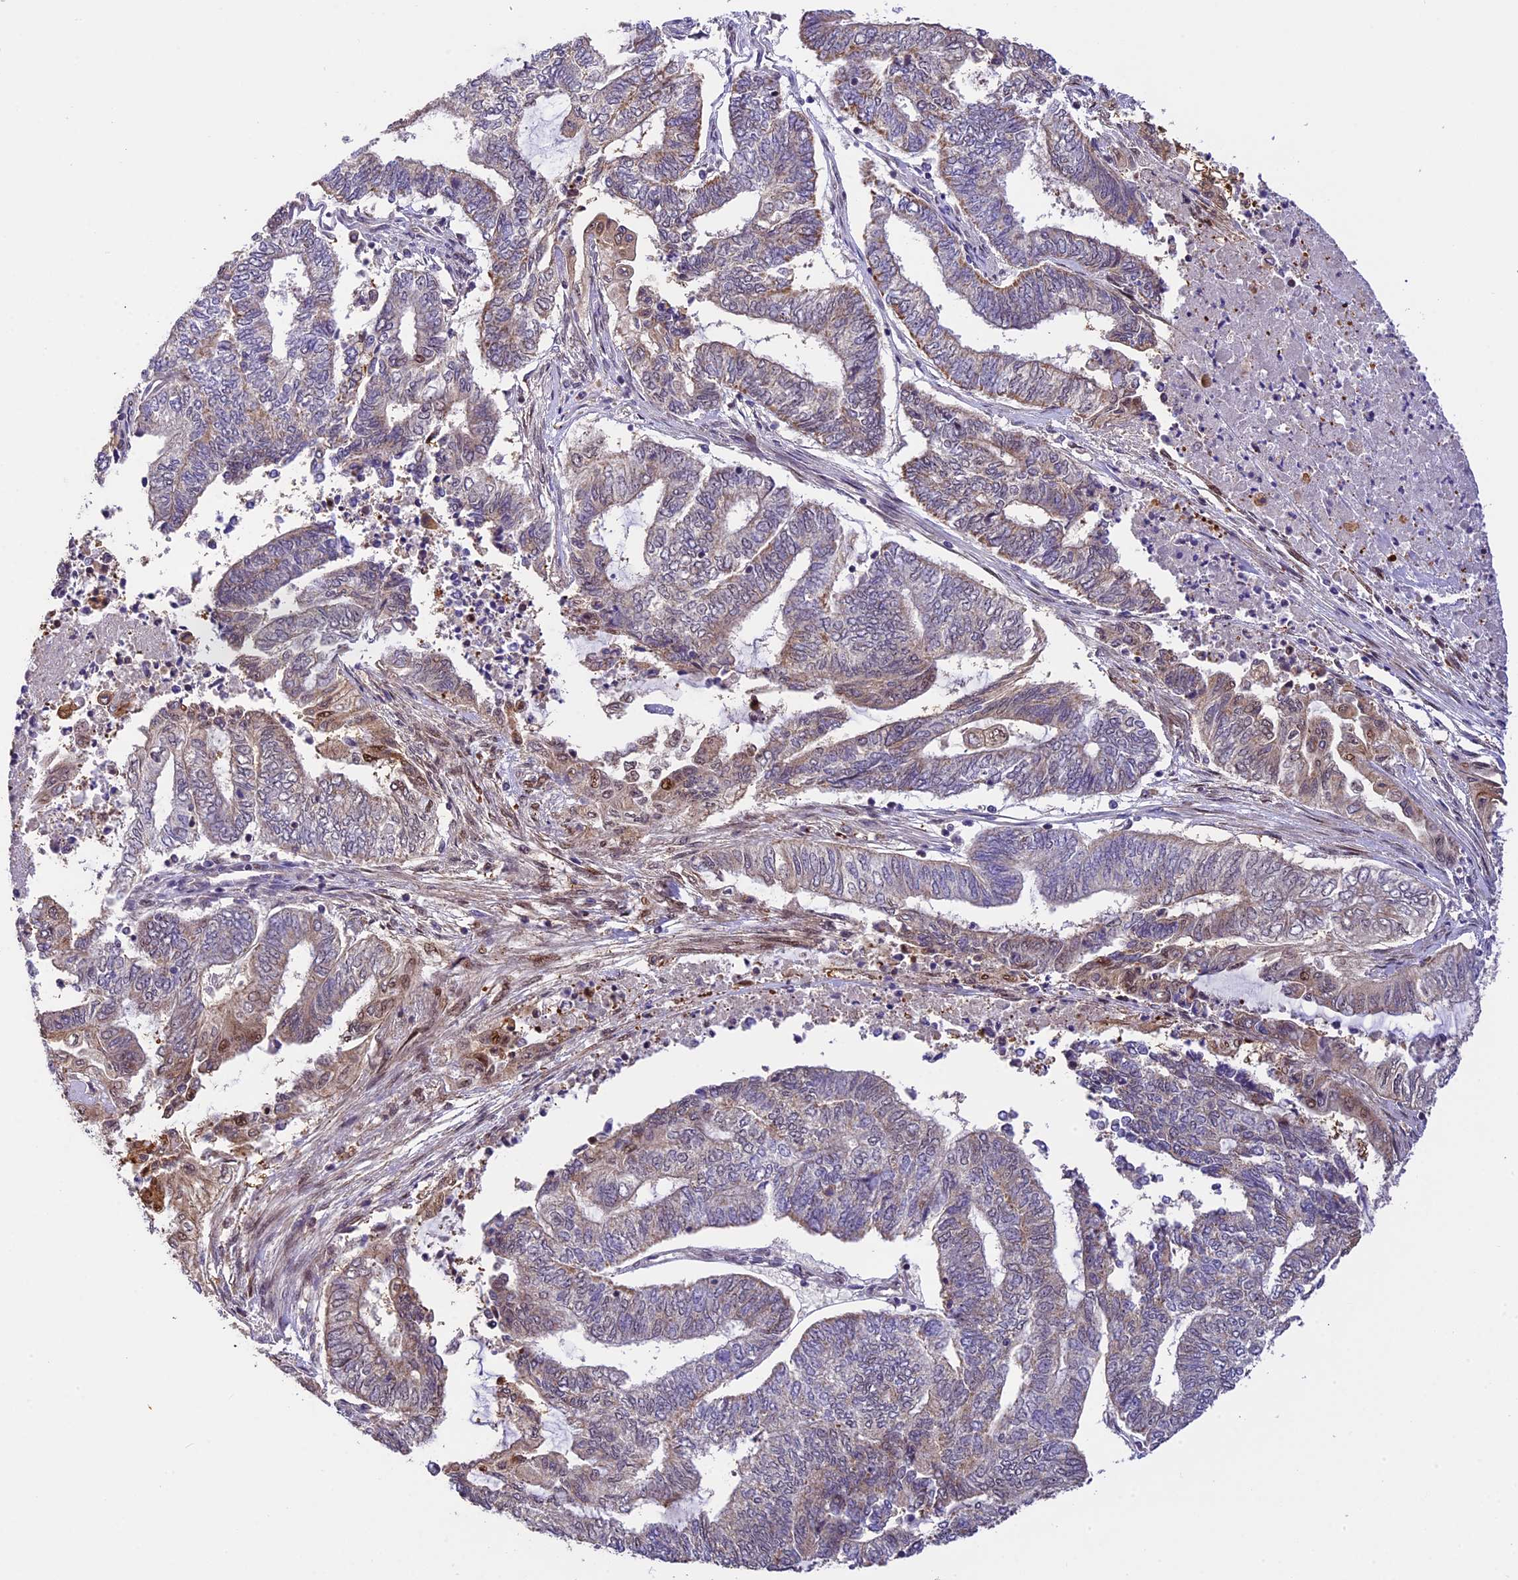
{"staining": {"intensity": "weak", "quantity": "25%-75%", "location": "cytoplasmic/membranous,nuclear"}, "tissue": "endometrial cancer", "cell_type": "Tumor cells", "image_type": "cancer", "snomed": [{"axis": "morphology", "description": "Adenocarcinoma, NOS"}, {"axis": "topography", "description": "Uterus"}, {"axis": "topography", "description": "Endometrium"}], "caption": "Endometrial cancer (adenocarcinoma) was stained to show a protein in brown. There is low levels of weak cytoplasmic/membranous and nuclear staining in about 25%-75% of tumor cells.", "gene": "ZAR1L", "patient": {"sex": "female", "age": 70}}